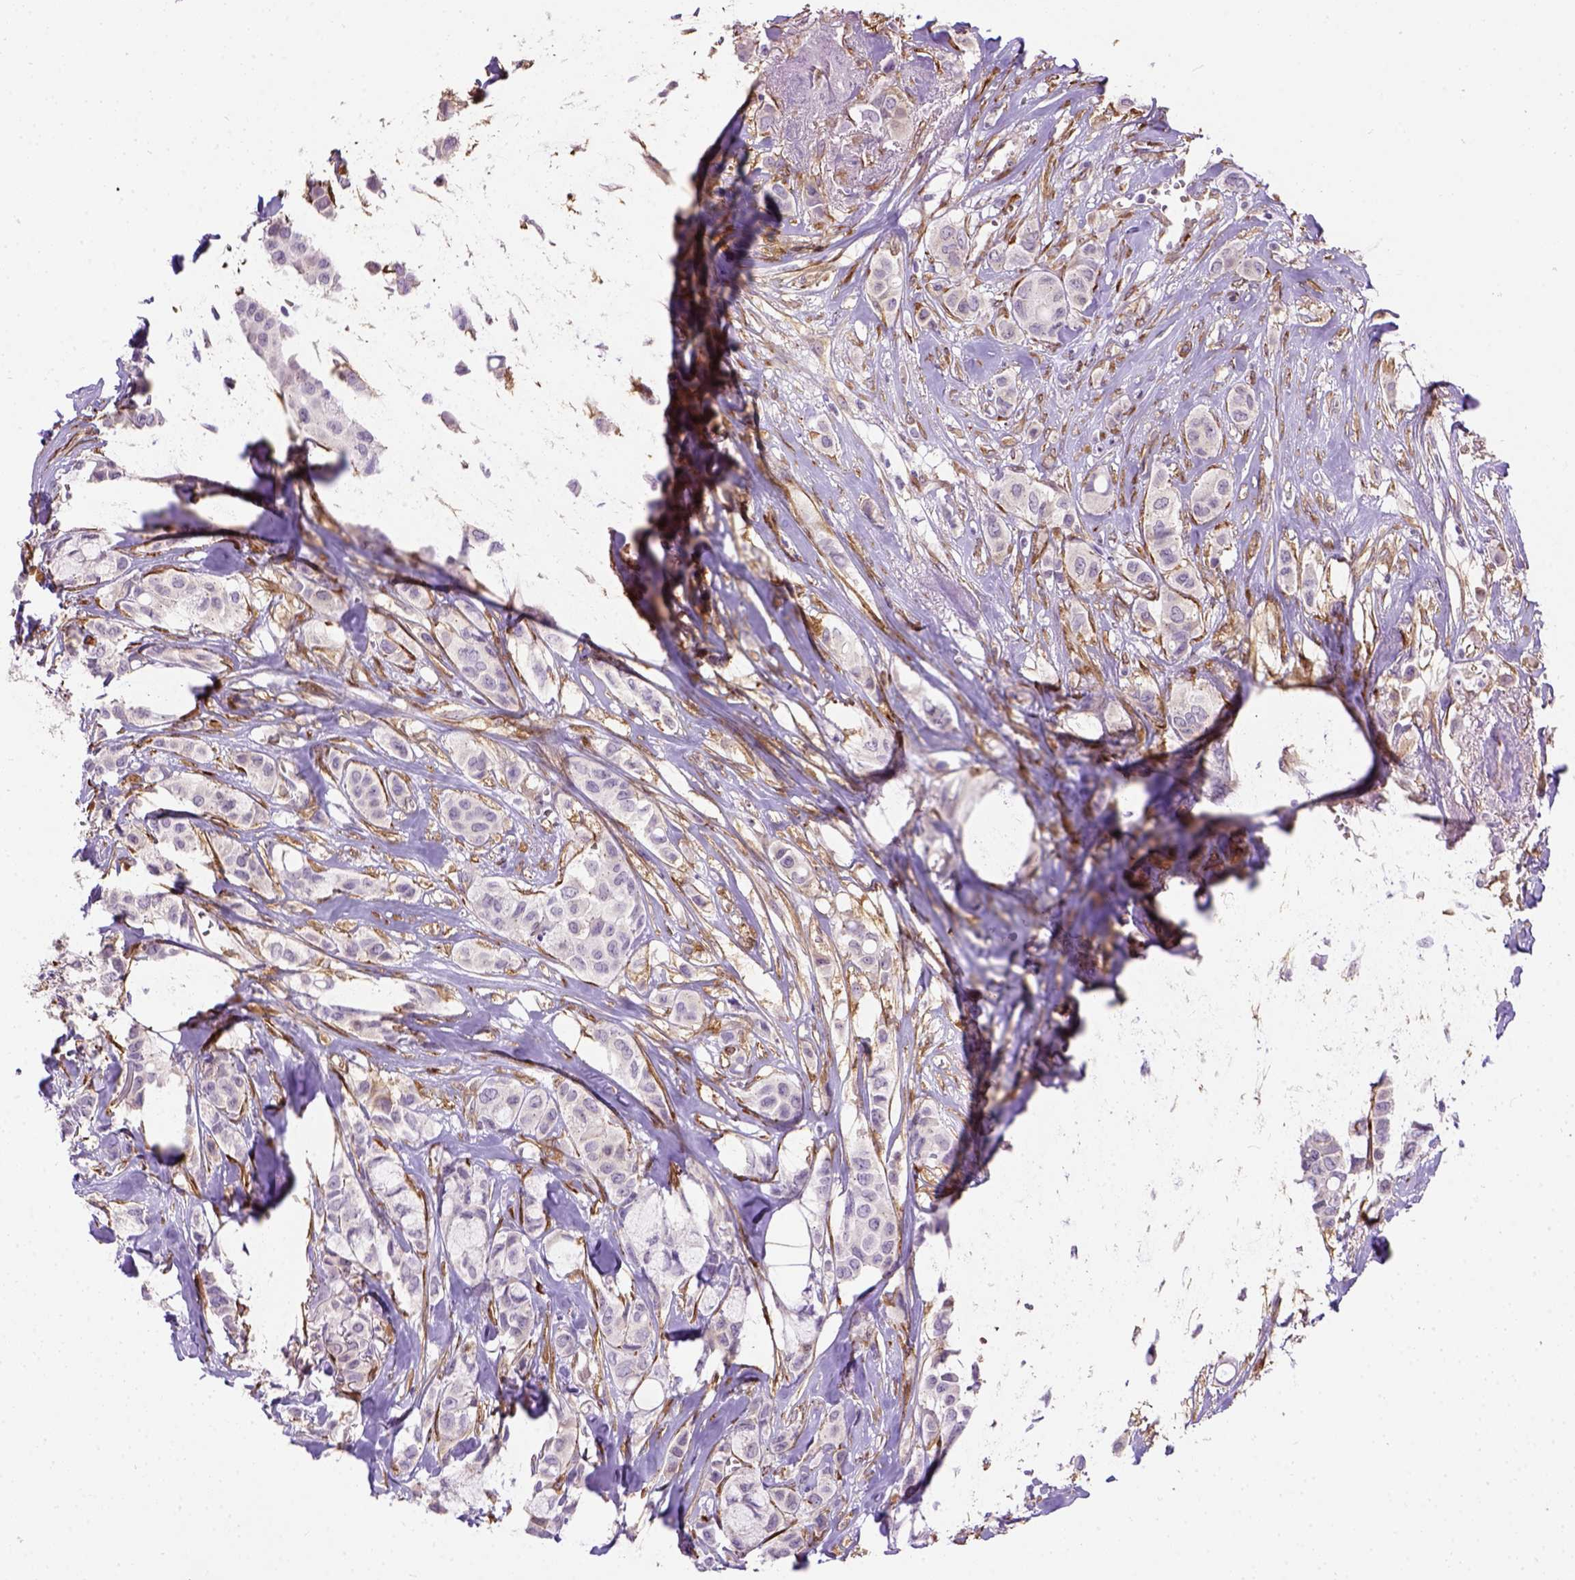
{"staining": {"intensity": "negative", "quantity": "none", "location": "none"}, "tissue": "breast cancer", "cell_type": "Tumor cells", "image_type": "cancer", "snomed": [{"axis": "morphology", "description": "Duct carcinoma"}, {"axis": "topography", "description": "Breast"}], "caption": "The image displays no significant positivity in tumor cells of breast infiltrating ductal carcinoma.", "gene": "KAZN", "patient": {"sex": "female", "age": 85}}